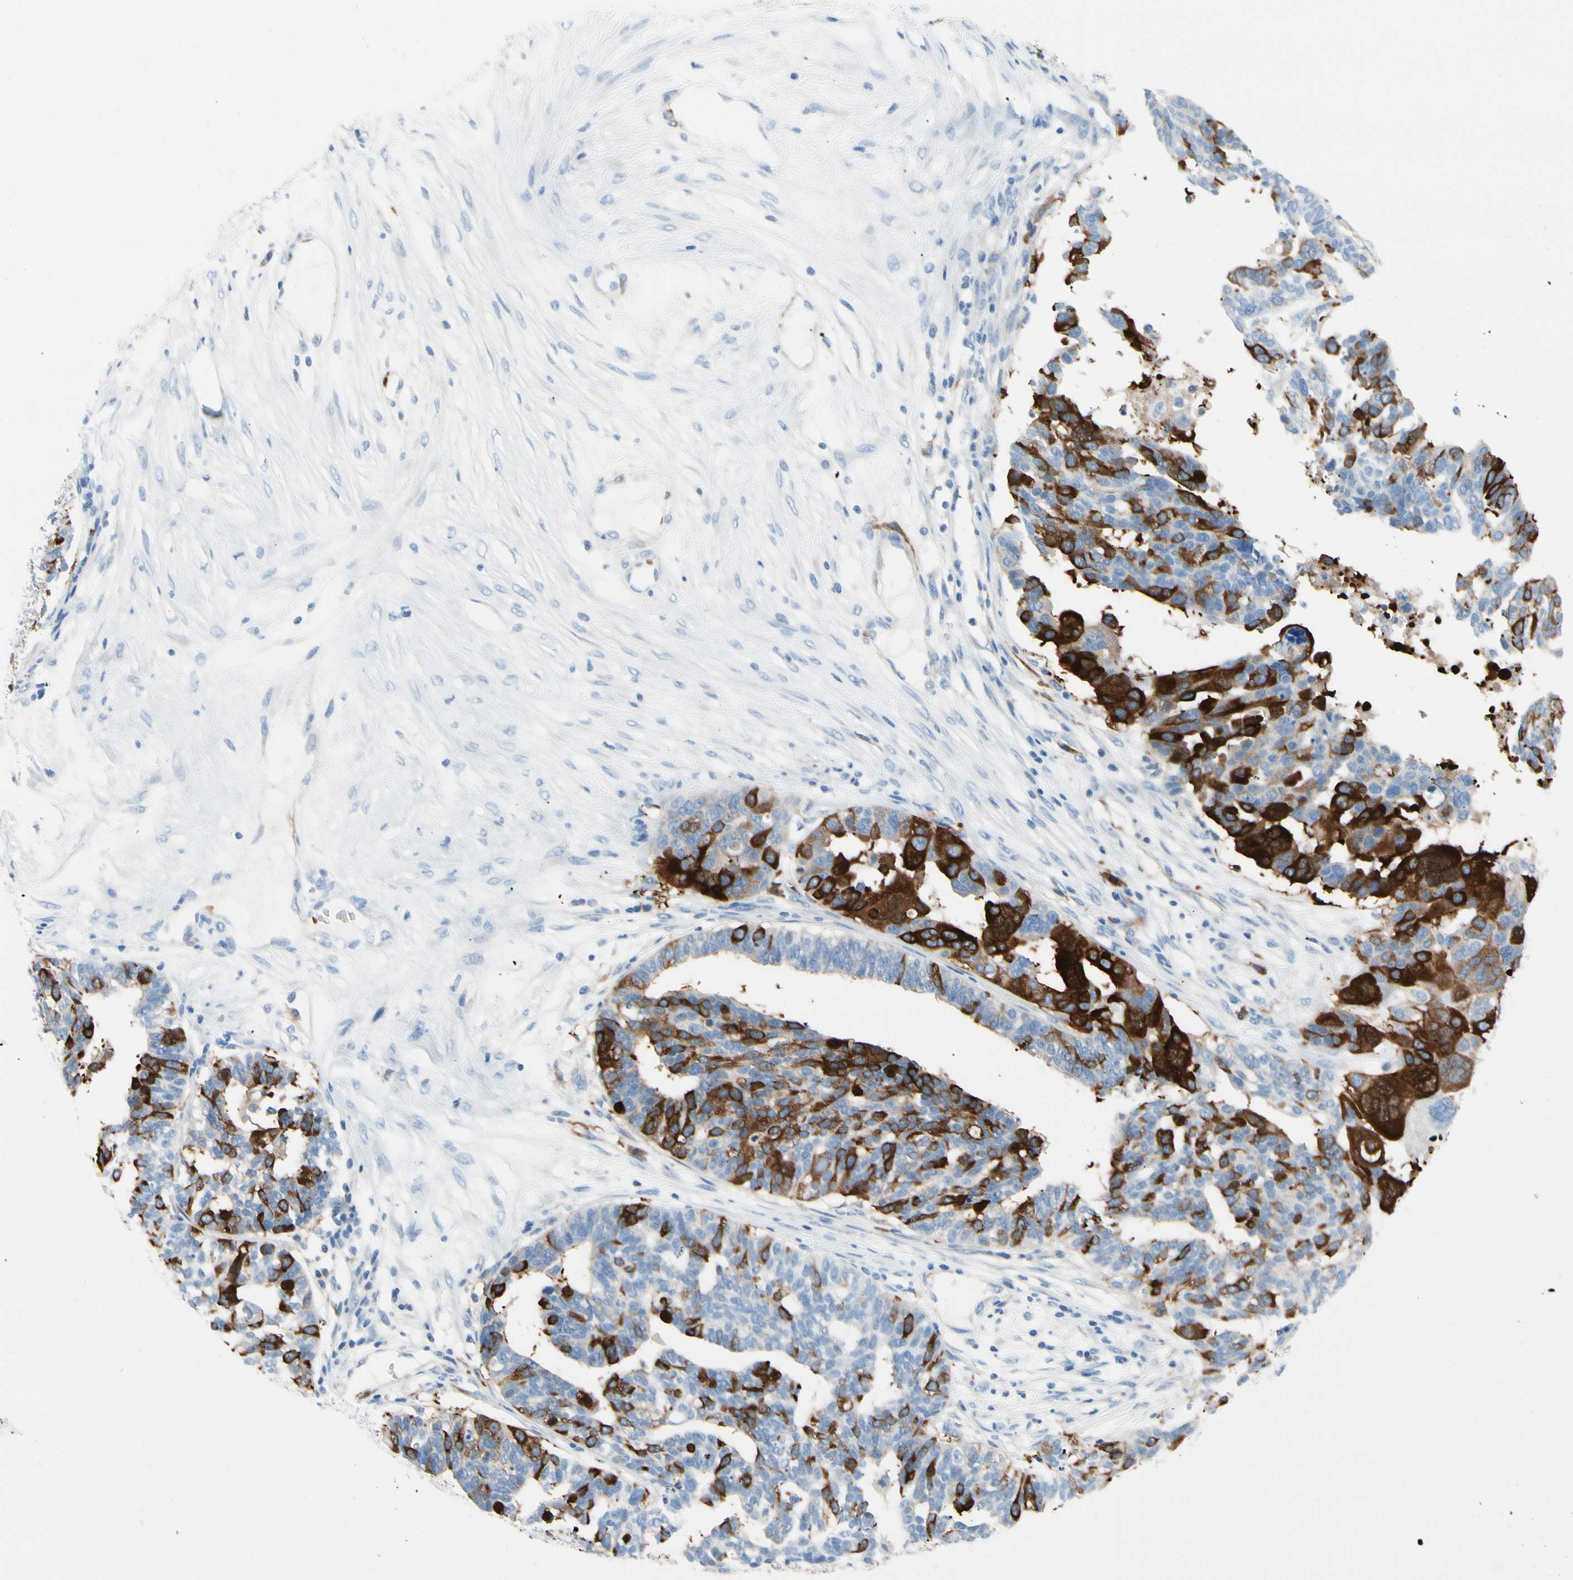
{"staining": {"intensity": "strong", "quantity": ">75%", "location": "cytoplasmic/membranous"}, "tissue": "ovarian cancer", "cell_type": "Tumor cells", "image_type": "cancer", "snomed": [{"axis": "morphology", "description": "Cystadenocarcinoma, serous, NOS"}, {"axis": "topography", "description": "Ovary"}], "caption": "Ovarian cancer (serous cystadenocarcinoma) tissue exhibits strong cytoplasmic/membranous expression in about >75% of tumor cells (DAB (3,3'-diaminobenzidine) IHC with brightfield microscopy, high magnification).", "gene": "TACC3", "patient": {"sex": "female", "age": 59}}